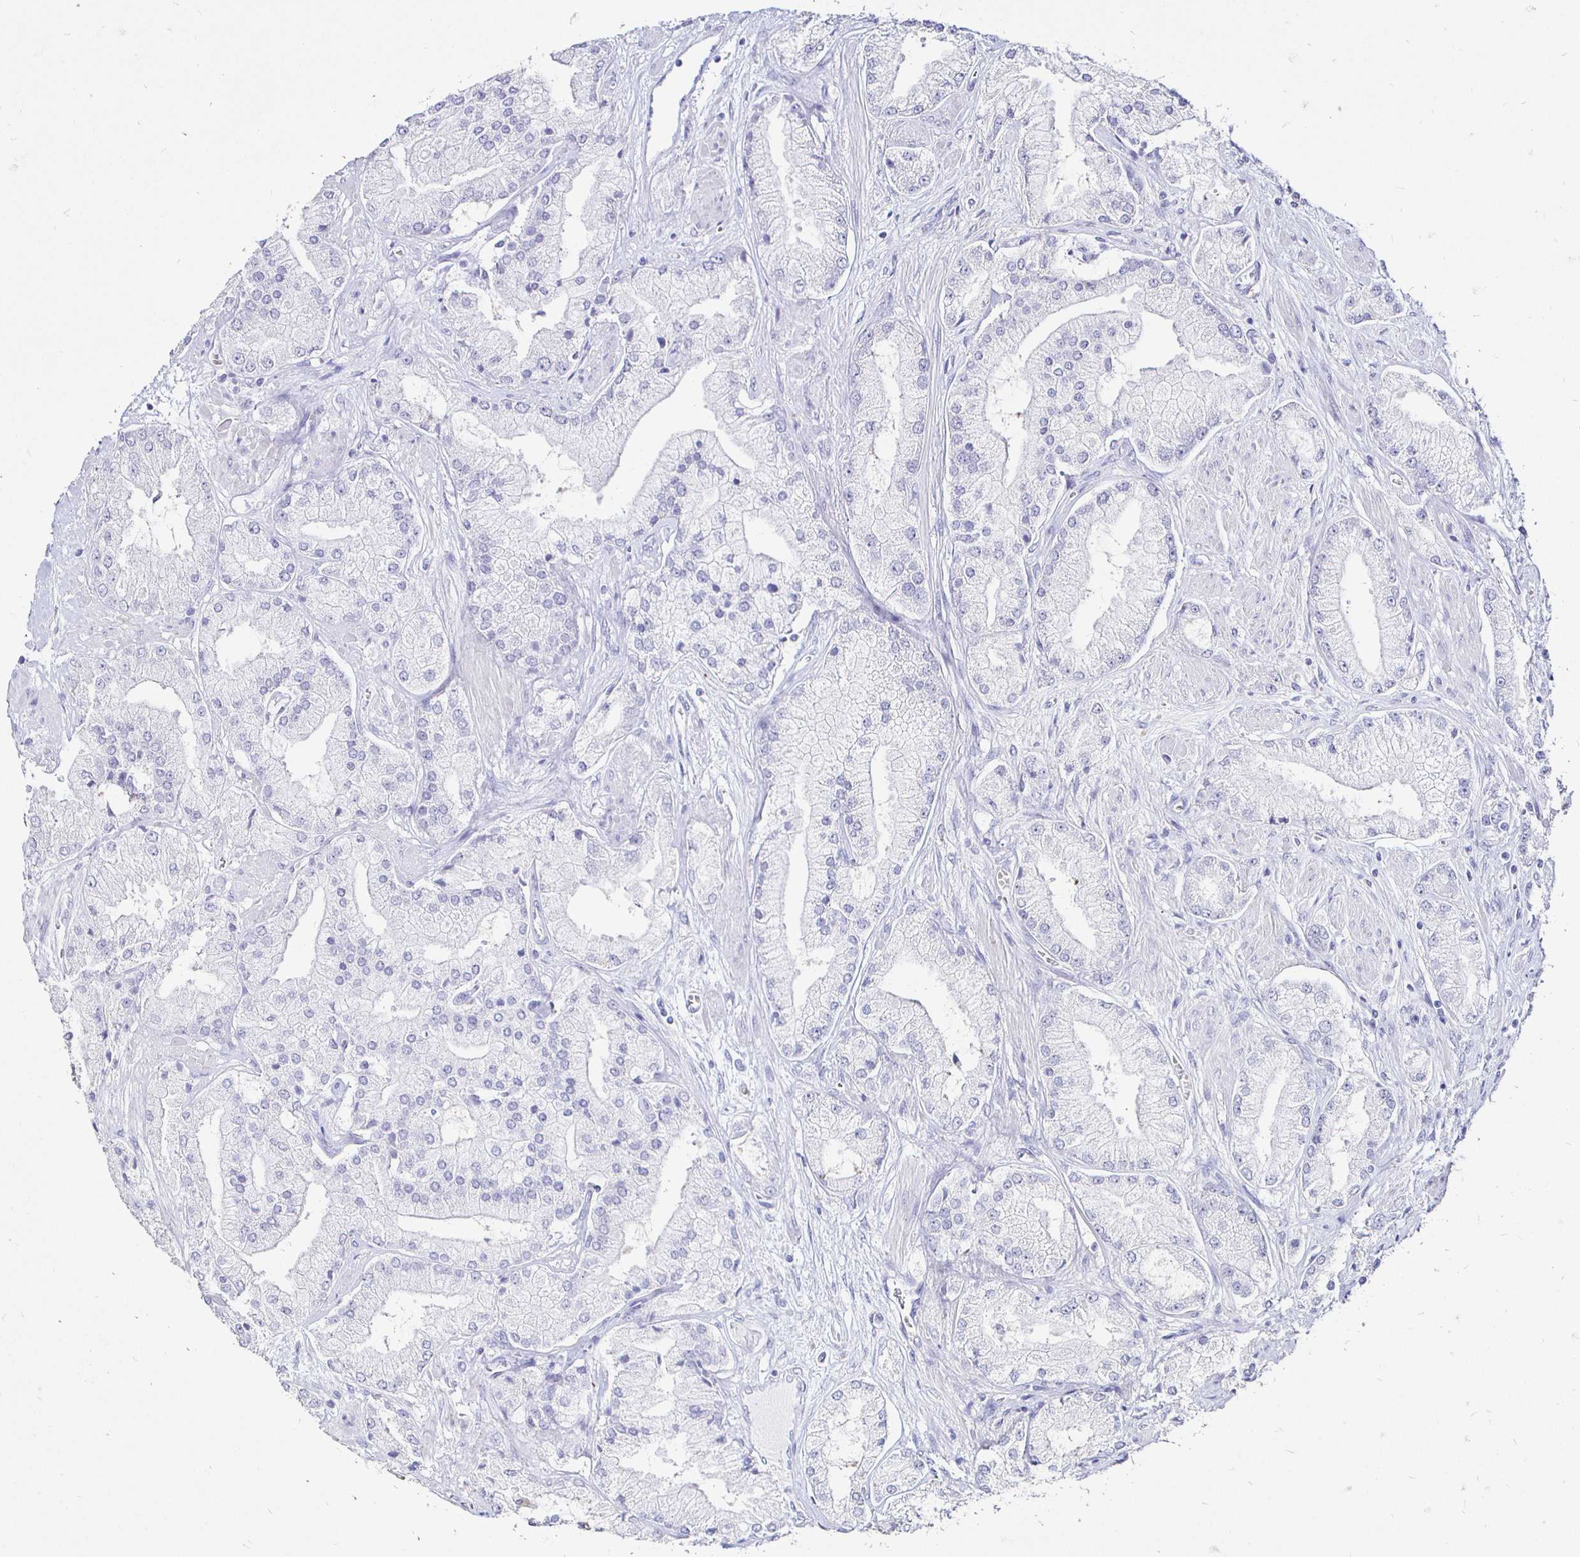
{"staining": {"intensity": "negative", "quantity": "none", "location": "none"}, "tissue": "prostate cancer", "cell_type": "Tumor cells", "image_type": "cancer", "snomed": [{"axis": "morphology", "description": "Adenocarcinoma, High grade"}, {"axis": "topography", "description": "Prostate"}], "caption": "The image exhibits no staining of tumor cells in prostate cancer (high-grade adenocarcinoma). (DAB immunohistochemistry (IHC) visualized using brightfield microscopy, high magnification).", "gene": "IRGC", "patient": {"sex": "male", "age": 68}}